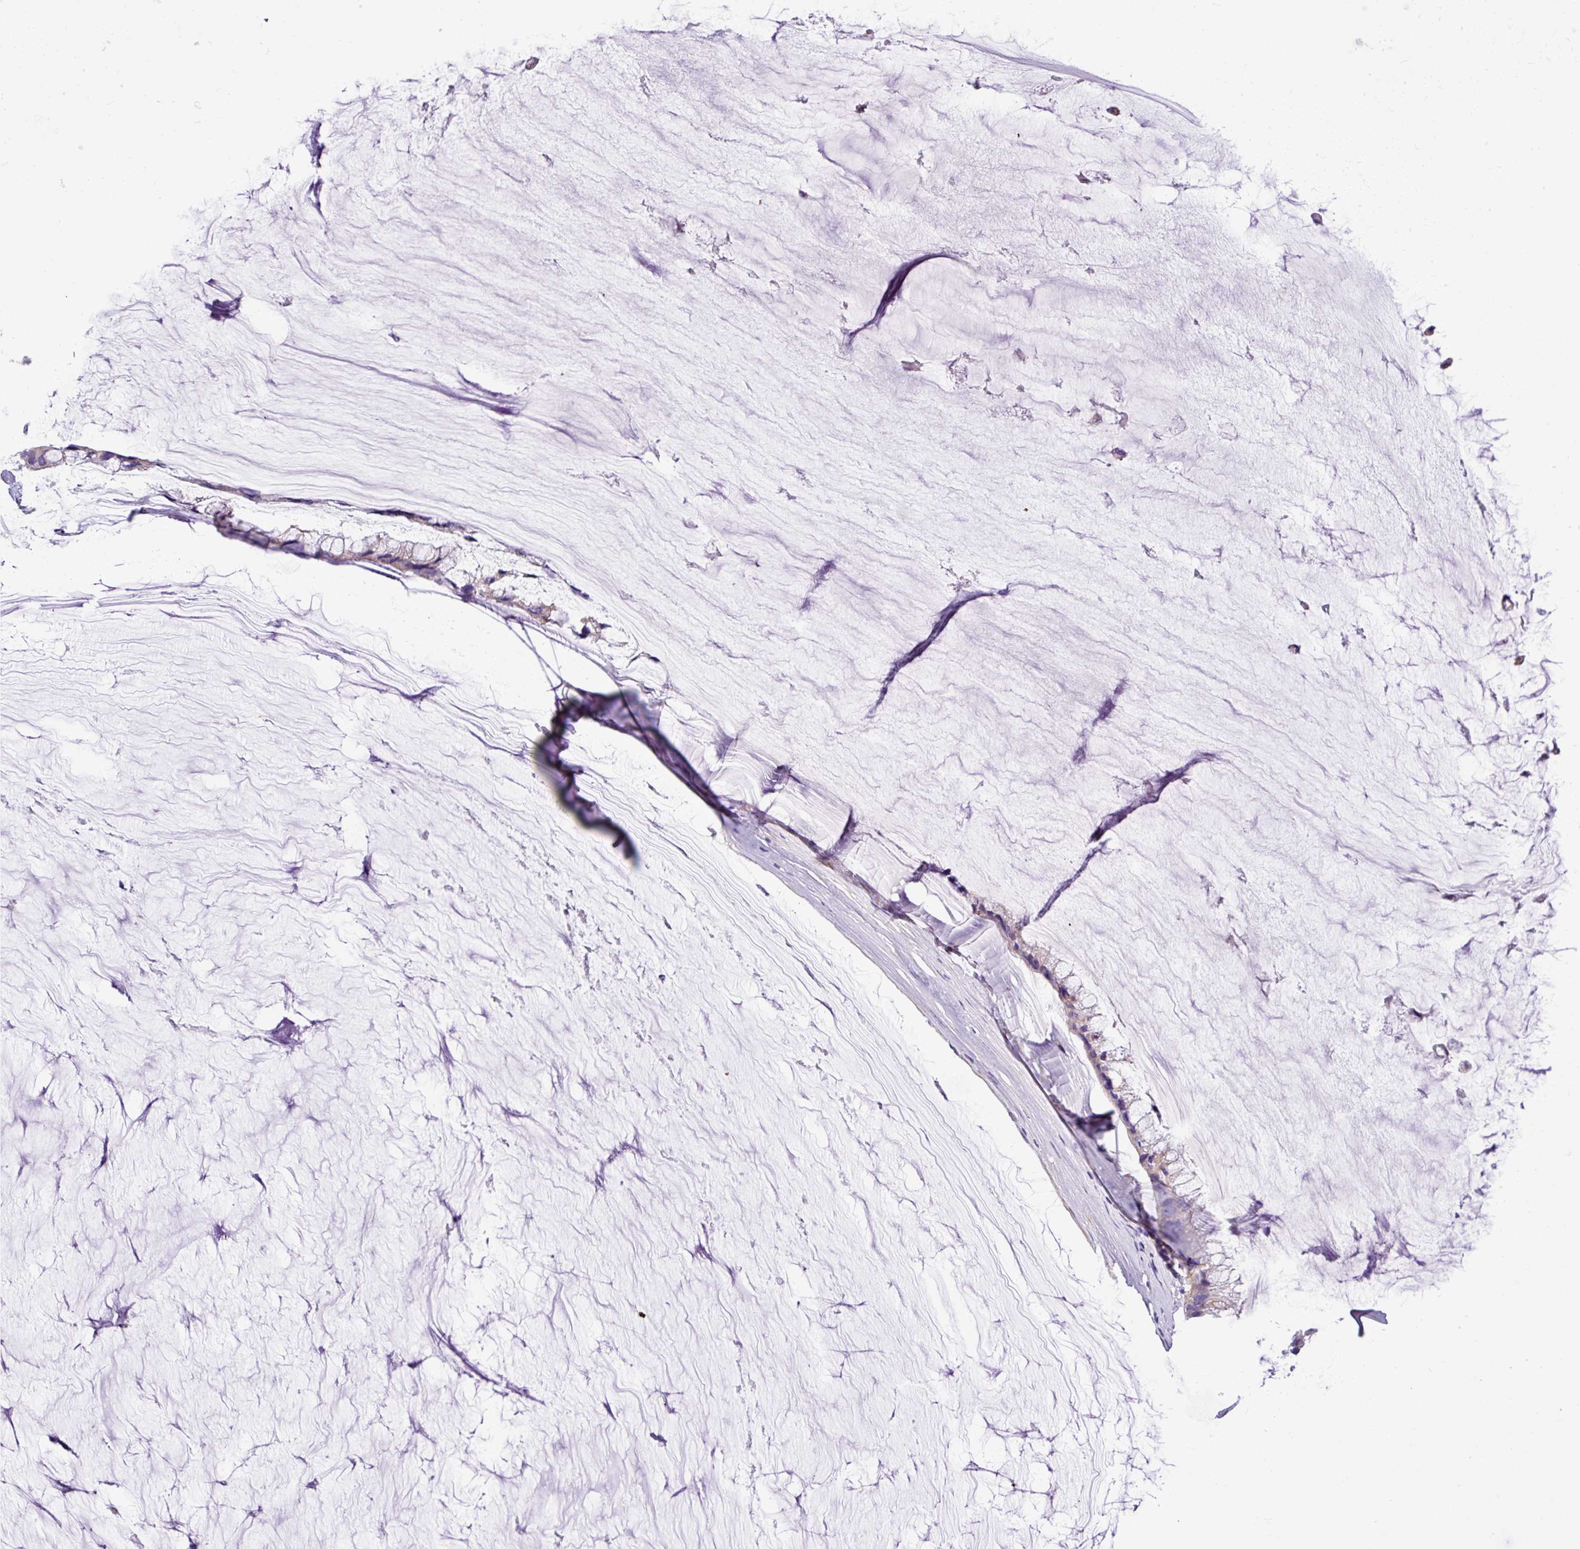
{"staining": {"intensity": "negative", "quantity": "none", "location": "none"}, "tissue": "ovarian cancer", "cell_type": "Tumor cells", "image_type": "cancer", "snomed": [{"axis": "morphology", "description": "Cystadenocarcinoma, mucinous, NOS"}, {"axis": "topography", "description": "Ovary"}], "caption": "High power microscopy photomicrograph of an IHC image of mucinous cystadenocarcinoma (ovarian), revealing no significant positivity in tumor cells.", "gene": "C11orf91", "patient": {"sex": "female", "age": 39}}